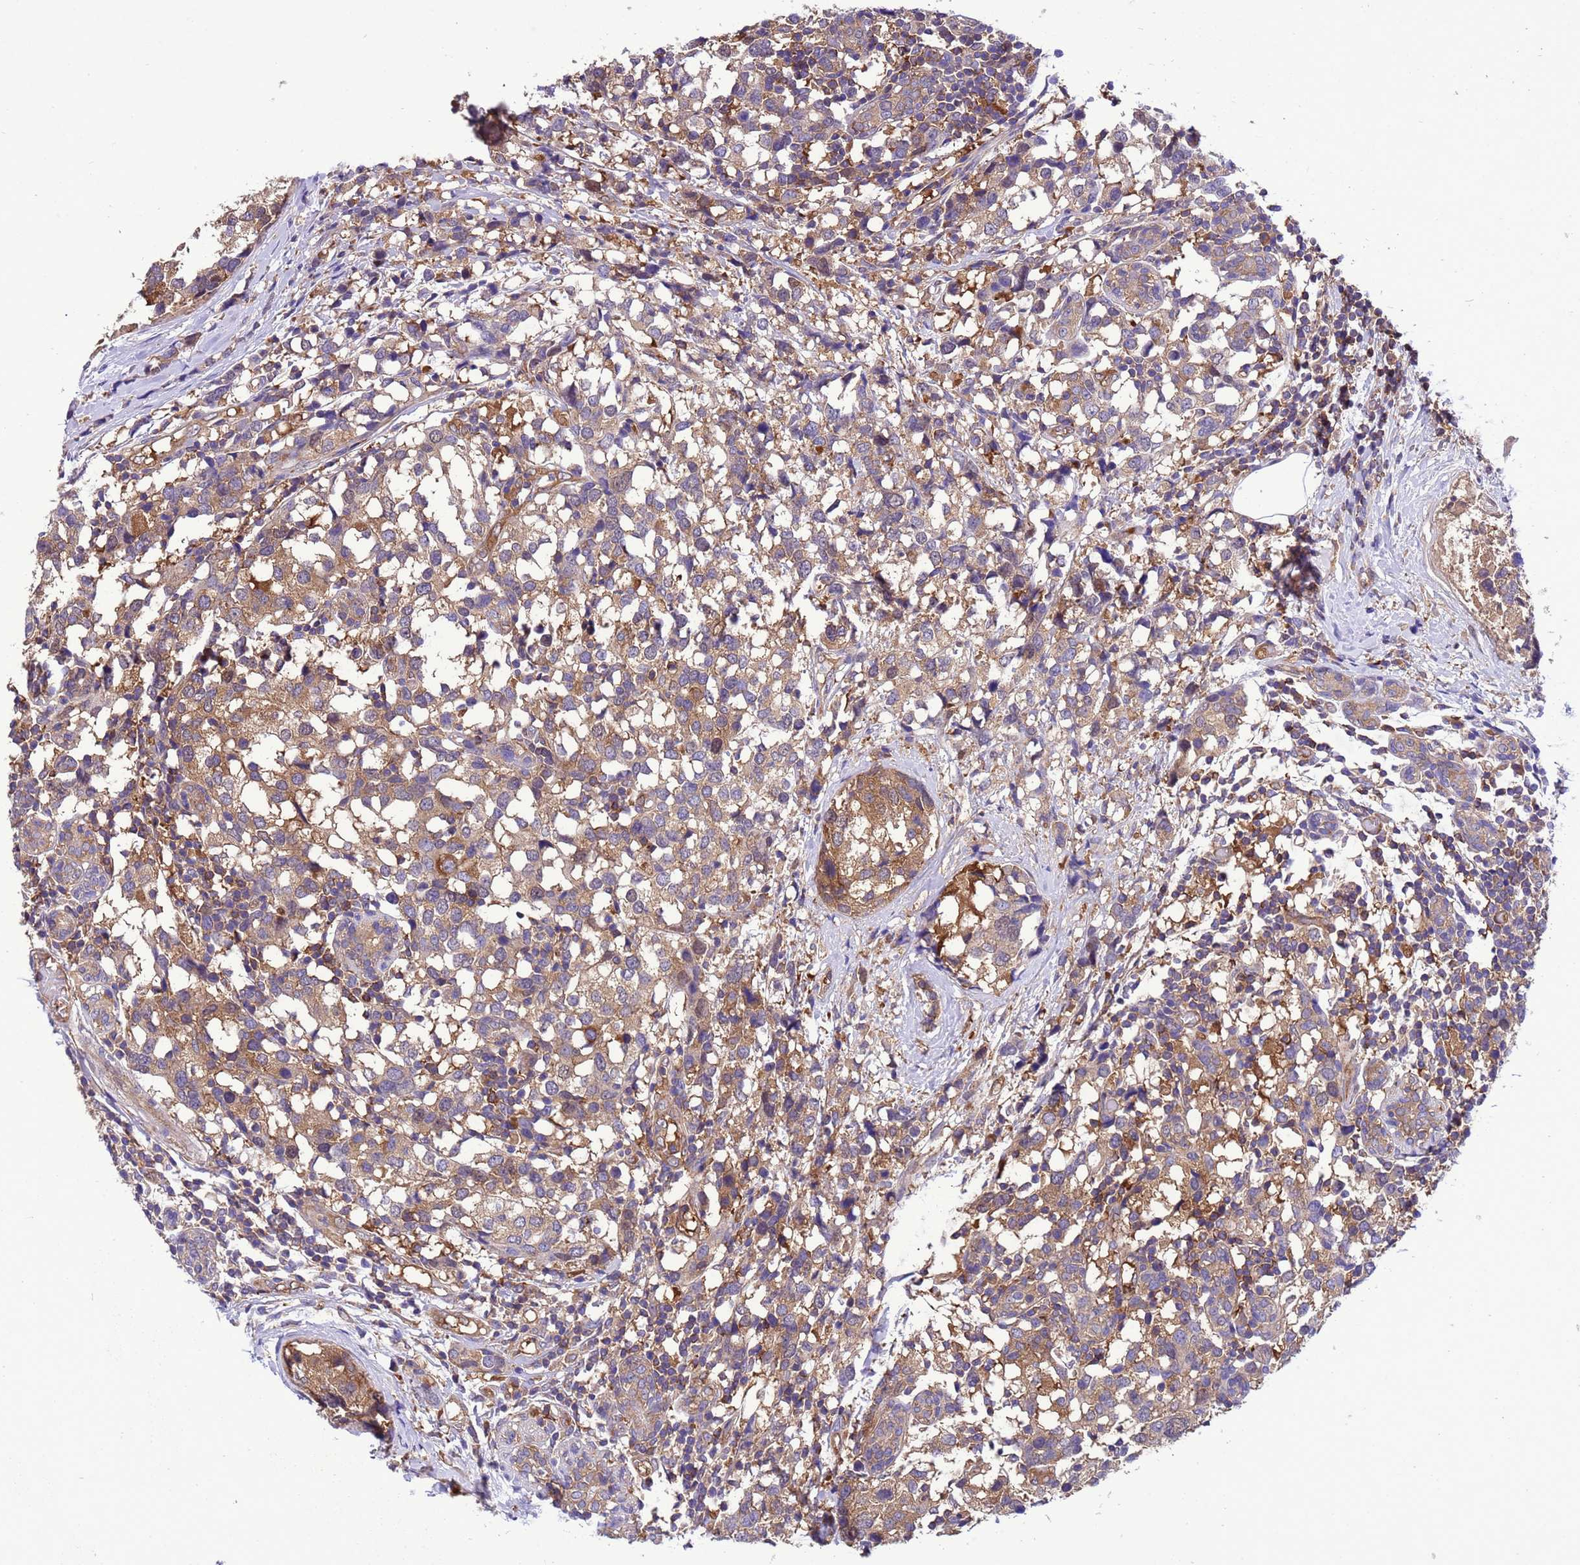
{"staining": {"intensity": "moderate", "quantity": ">75%", "location": "cytoplasmic/membranous"}, "tissue": "breast cancer", "cell_type": "Tumor cells", "image_type": "cancer", "snomed": [{"axis": "morphology", "description": "Lobular carcinoma"}, {"axis": "topography", "description": "Breast"}], "caption": "Immunohistochemical staining of human breast cancer (lobular carcinoma) displays medium levels of moderate cytoplasmic/membranous protein positivity in about >75% of tumor cells.", "gene": "RABEP2", "patient": {"sex": "female", "age": 59}}